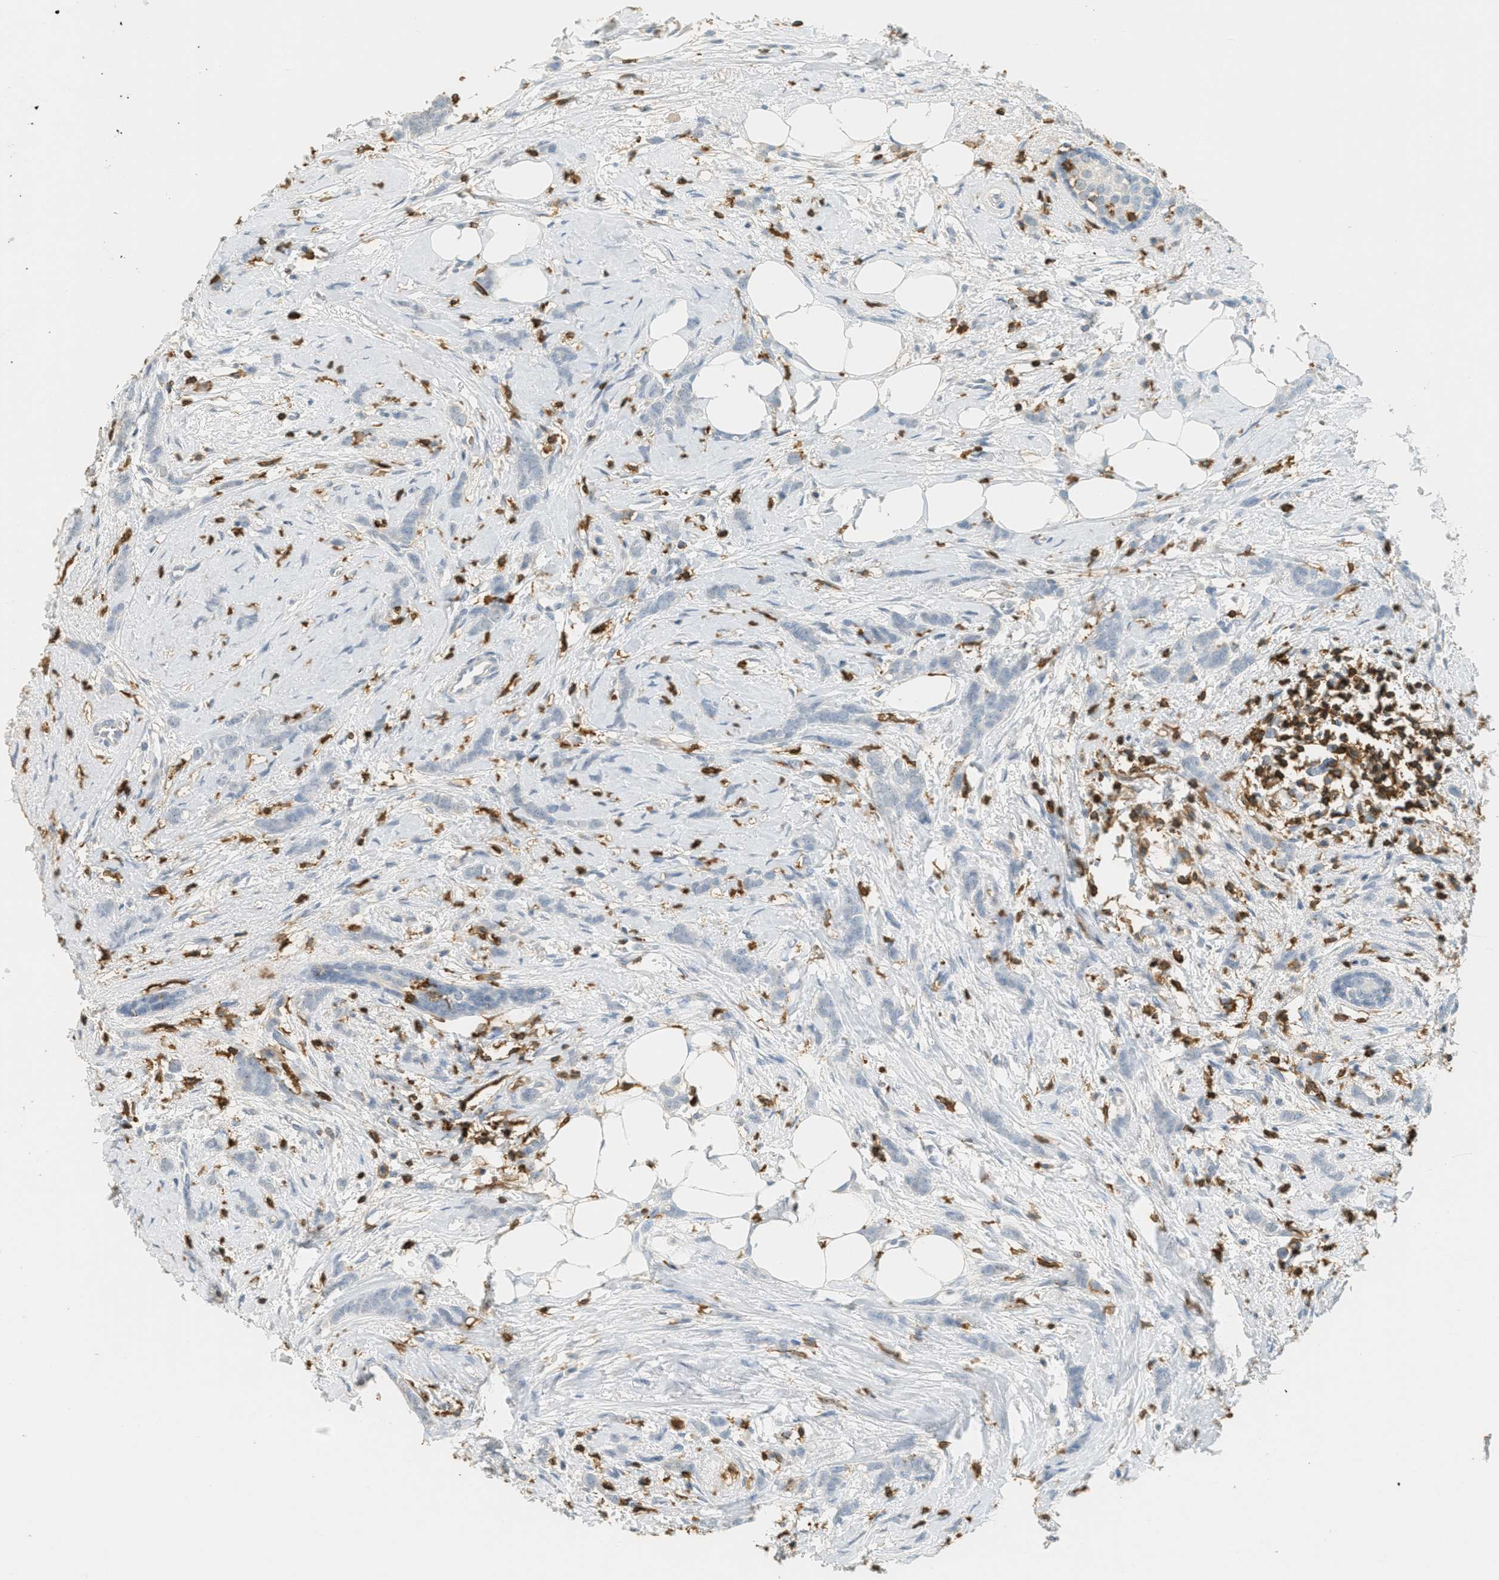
{"staining": {"intensity": "negative", "quantity": "none", "location": "none"}, "tissue": "breast cancer", "cell_type": "Tumor cells", "image_type": "cancer", "snomed": [{"axis": "morphology", "description": "Lobular carcinoma, in situ"}, {"axis": "morphology", "description": "Lobular carcinoma"}, {"axis": "topography", "description": "Breast"}], "caption": "Tumor cells show no significant positivity in breast lobular carcinoma in situ.", "gene": "LSP1", "patient": {"sex": "female", "age": 41}}